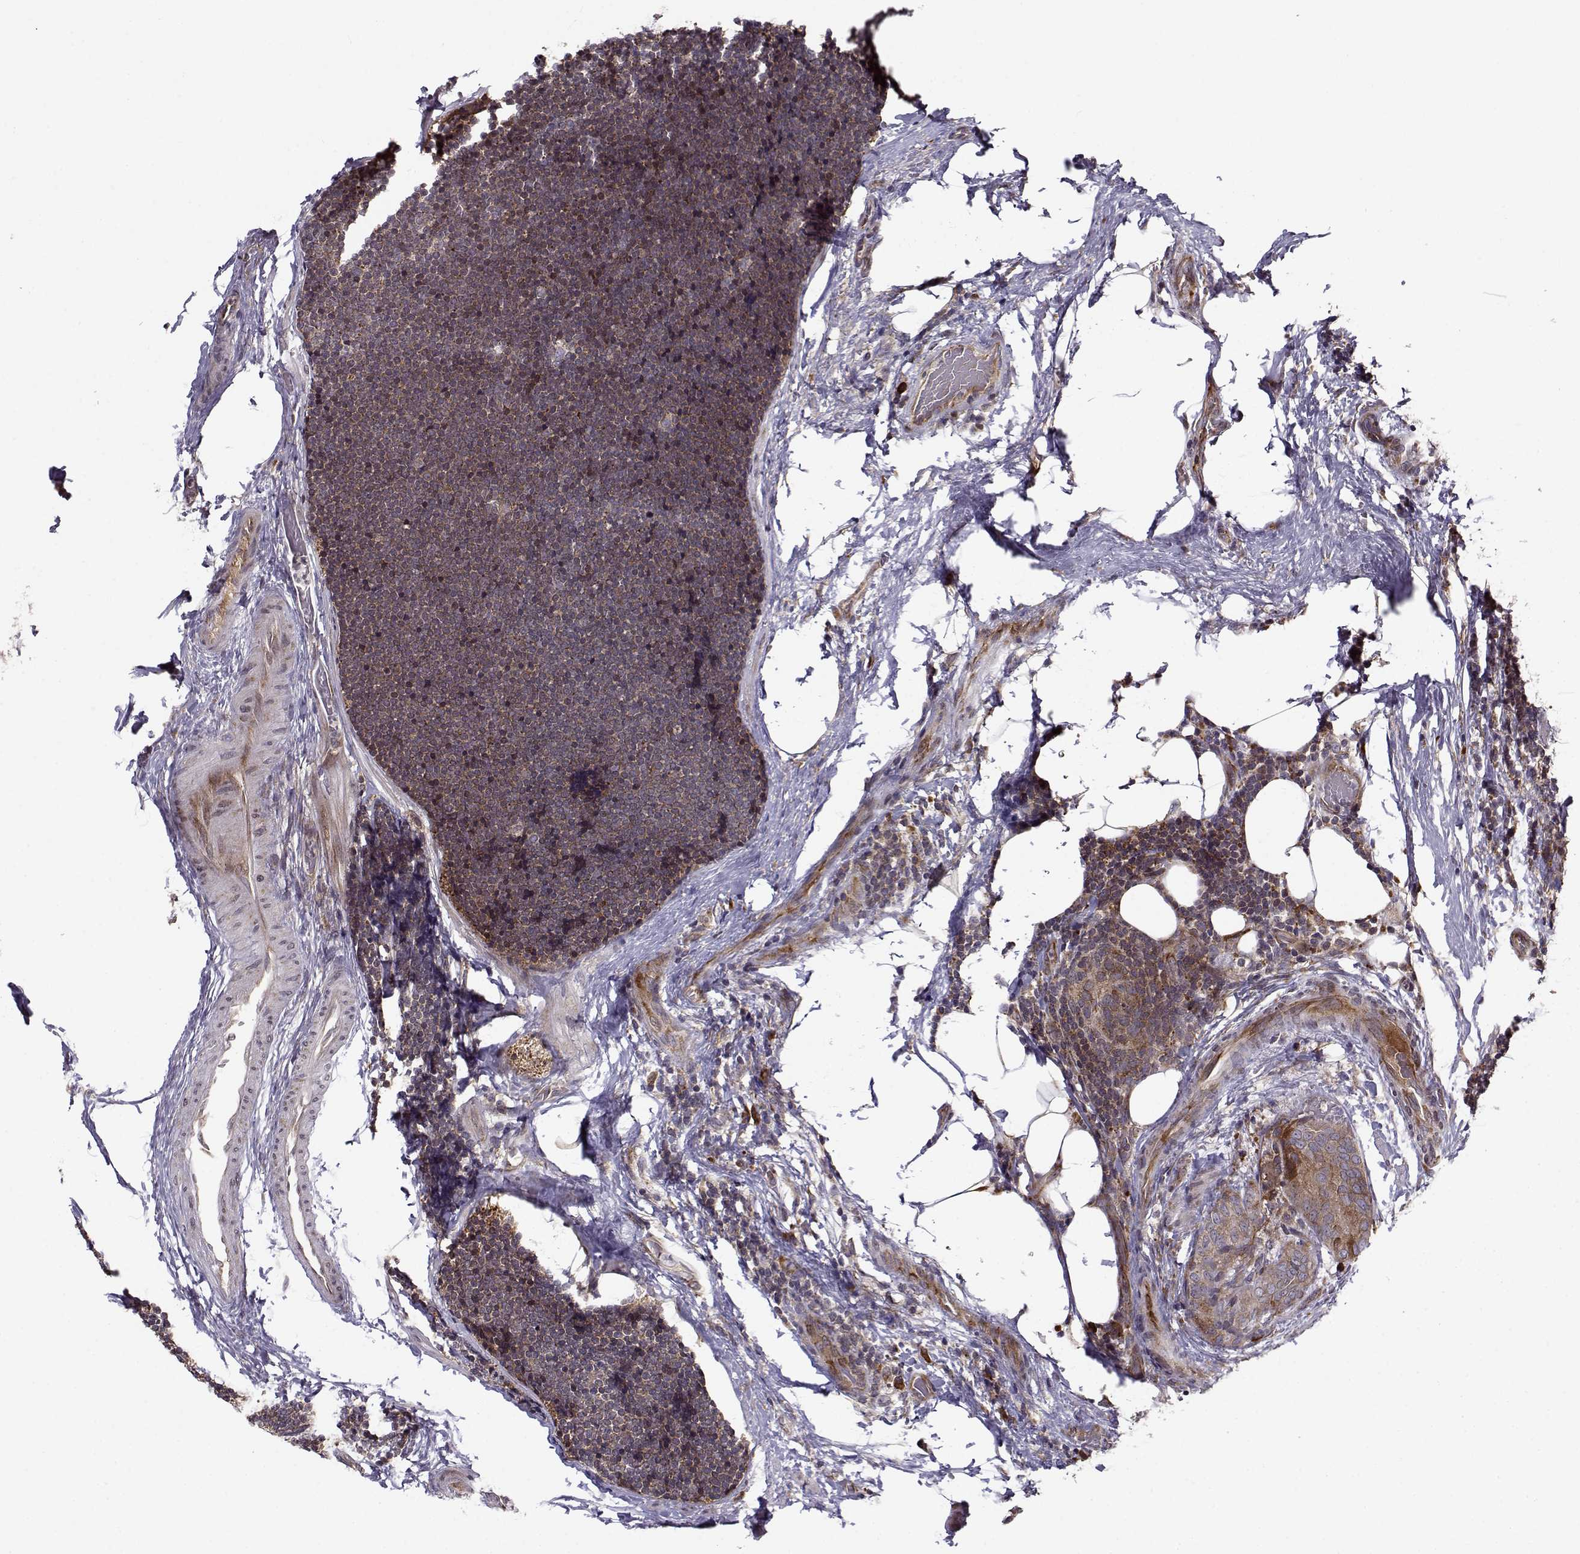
{"staining": {"intensity": "moderate", "quantity": ">75%", "location": "cytoplasmic/membranous"}, "tissue": "thyroid cancer", "cell_type": "Tumor cells", "image_type": "cancer", "snomed": [{"axis": "morphology", "description": "Papillary adenocarcinoma, NOS"}, {"axis": "topography", "description": "Thyroid gland"}], "caption": "A photomicrograph of human thyroid papillary adenocarcinoma stained for a protein exhibits moderate cytoplasmic/membranous brown staining in tumor cells.", "gene": "RPL31", "patient": {"sex": "male", "age": 61}}